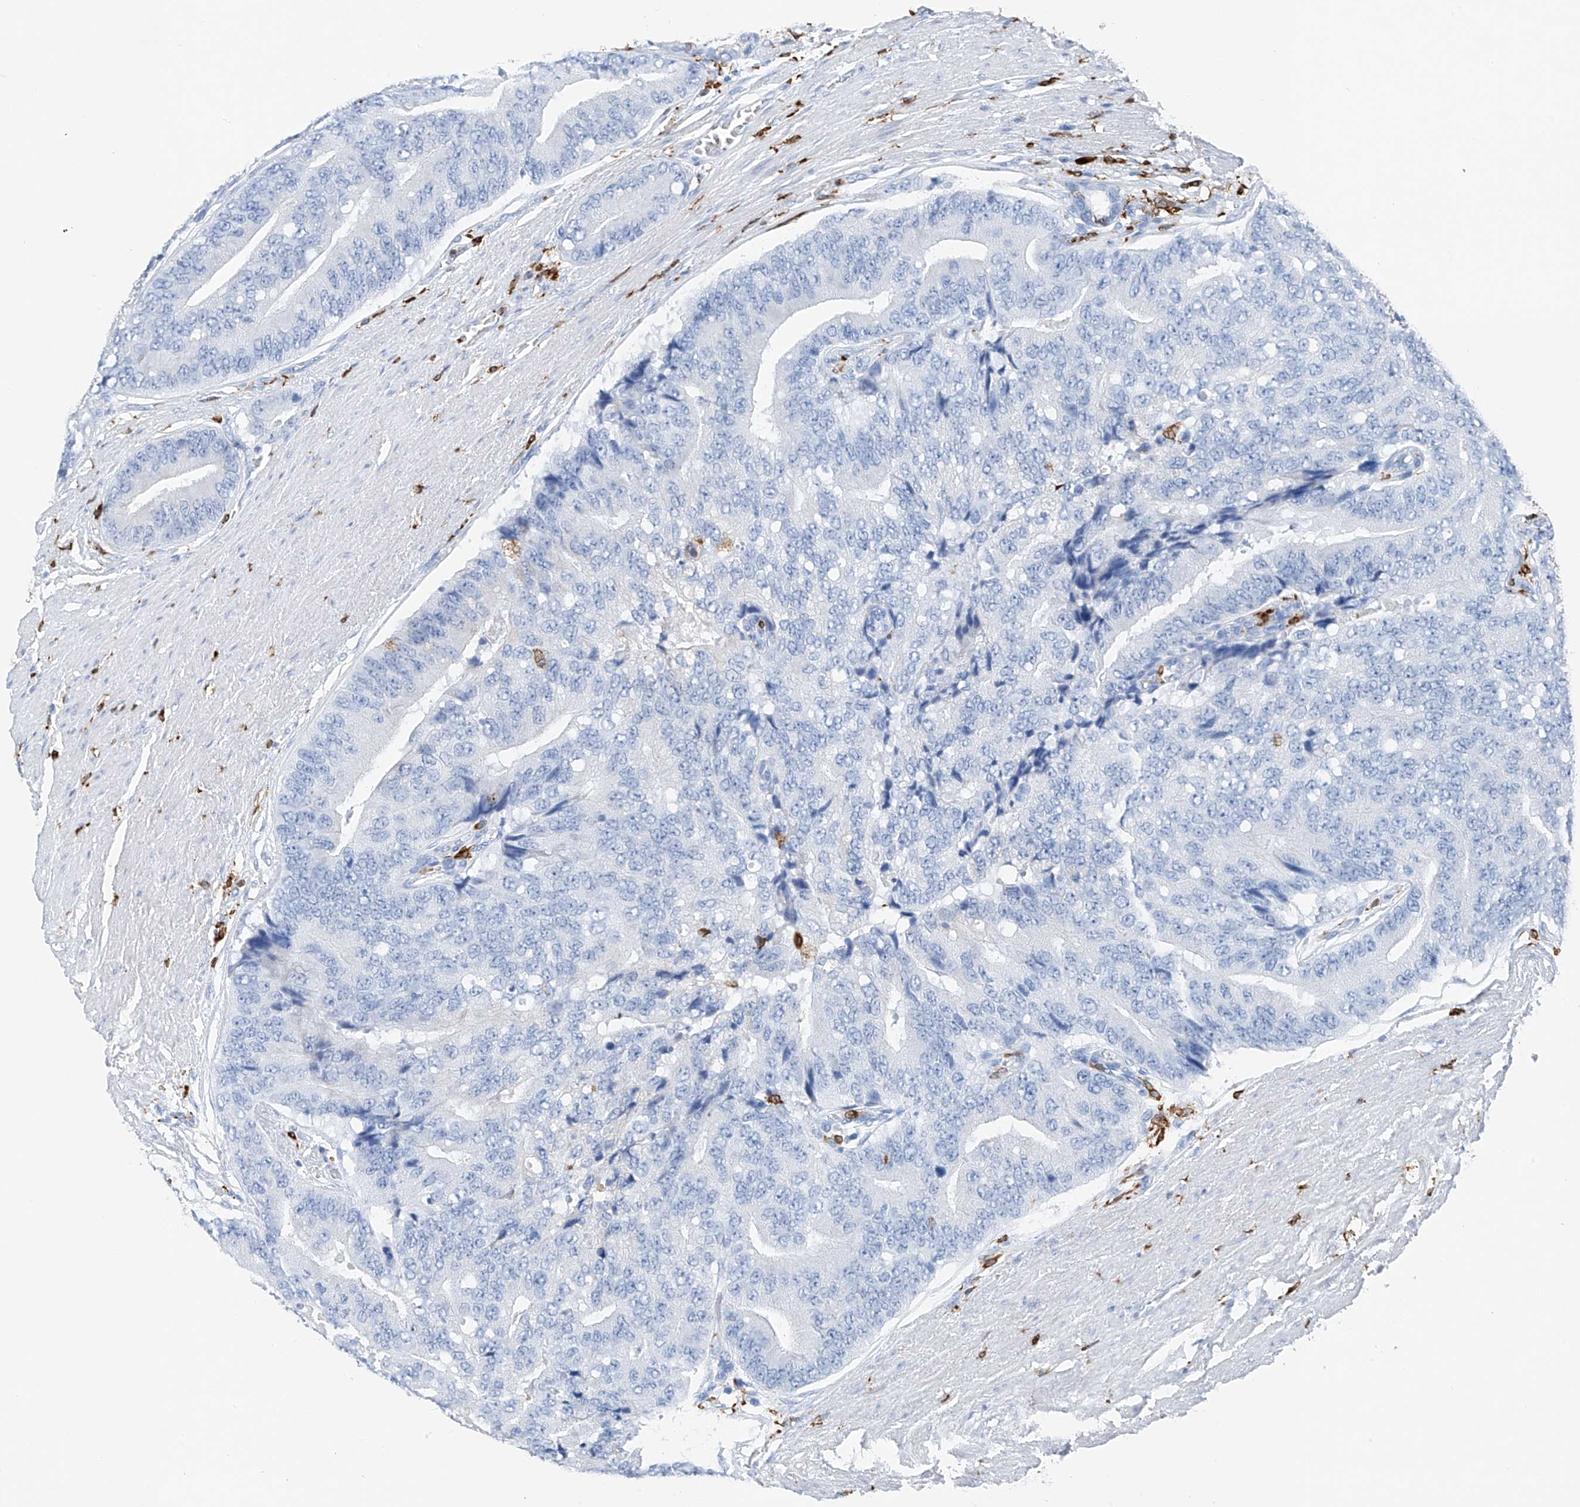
{"staining": {"intensity": "negative", "quantity": "none", "location": "none"}, "tissue": "prostate cancer", "cell_type": "Tumor cells", "image_type": "cancer", "snomed": [{"axis": "morphology", "description": "Adenocarcinoma, High grade"}, {"axis": "topography", "description": "Prostate"}], "caption": "This image is of prostate cancer (high-grade adenocarcinoma) stained with IHC to label a protein in brown with the nuclei are counter-stained blue. There is no staining in tumor cells.", "gene": "TBXAS1", "patient": {"sex": "male", "age": 70}}